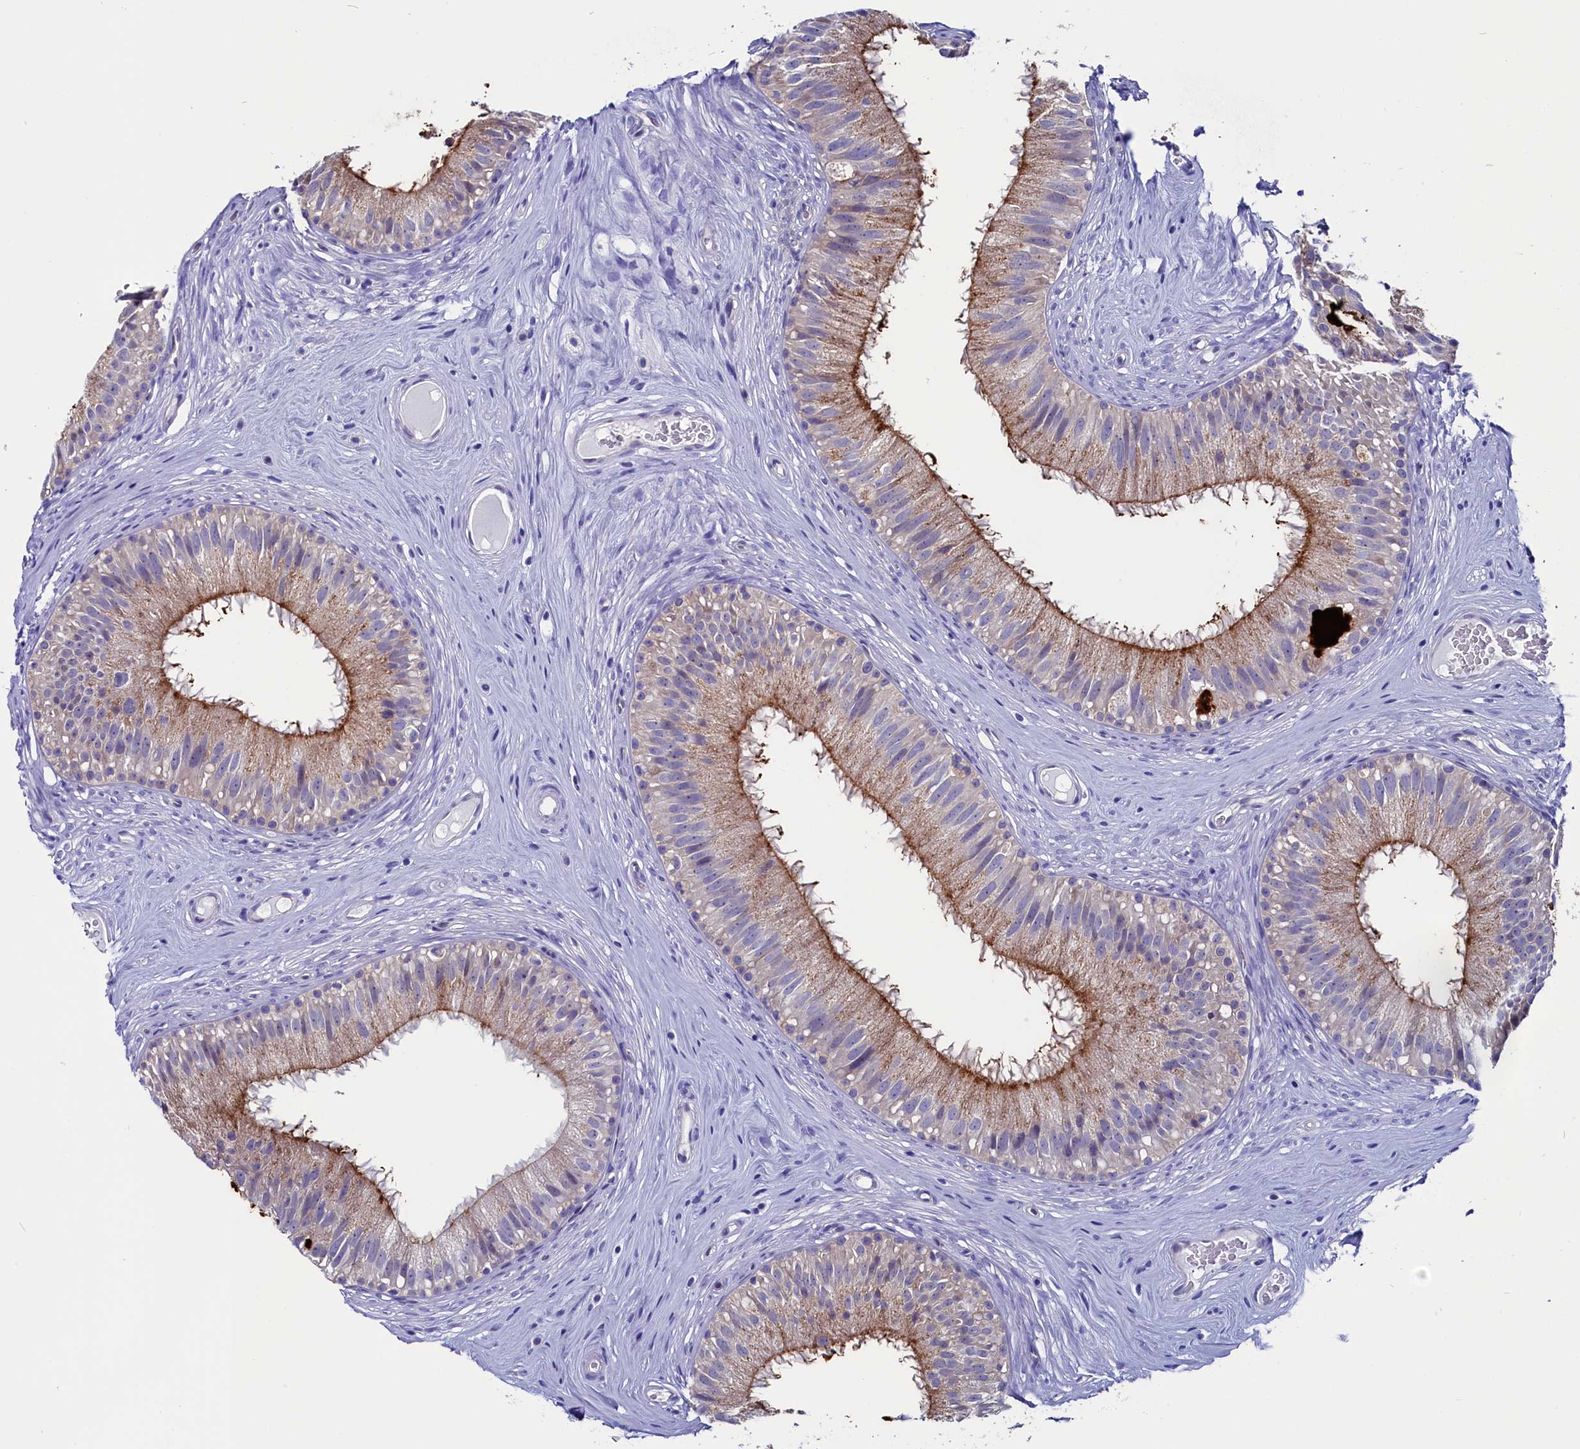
{"staining": {"intensity": "moderate", "quantity": "<25%", "location": "cytoplasmic/membranous"}, "tissue": "epididymis", "cell_type": "Glandular cells", "image_type": "normal", "snomed": [{"axis": "morphology", "description": "Normal tissue, NOS"}, {"axis": "topography", "description": "Epididymis"}], "caption": "Immunohistochemistry (IHC) (DAB (3,3'-diaminobenzidine)) staining of benign epididymis exhibits moderate cytoplasmic/membranous protein expression in approximately <25% of glandular cells.", "gene": "CIAPIN1", "patient": {"sex": "male", "age": 45}}